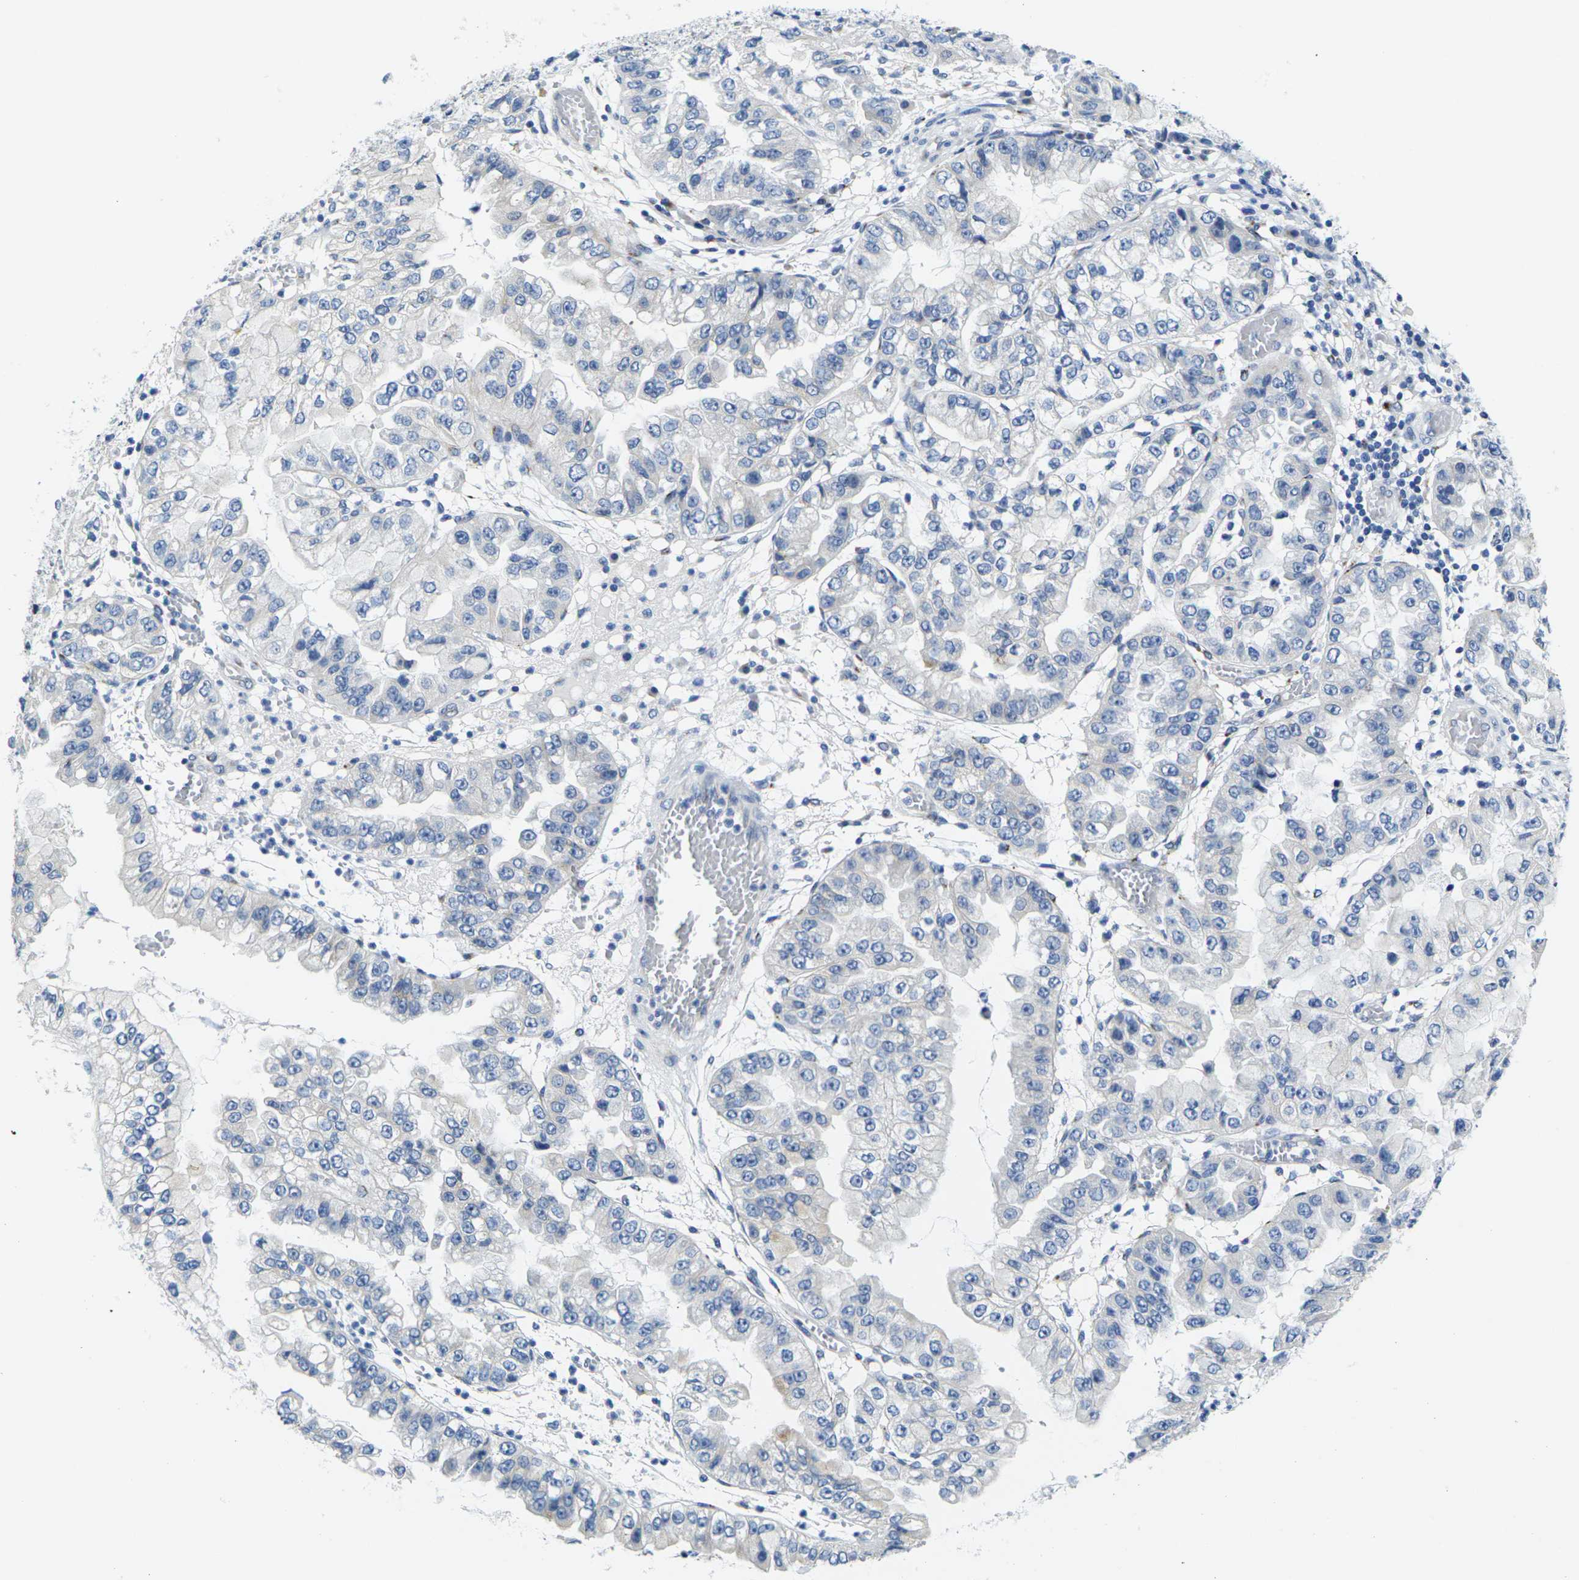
{"staining": {"intensity": "negative", "quantity": "none", "location": "none"}, "tissue": "liver cancer", "cell_type": "Tumor cells", "image_type": "cancer", "snomed": [{"axis": "morphology", "description": "Cholangiocarcinoma"}, {"axis": "topography", "description": "Liver"}], "caption": "IHC photomicrograph of human cholangiocarcinoma (liver) stained for a protein (brown), which shows no staining in tumor cells.", "gene": "CRK", "patient": {"sex": "female", "age": 79}}